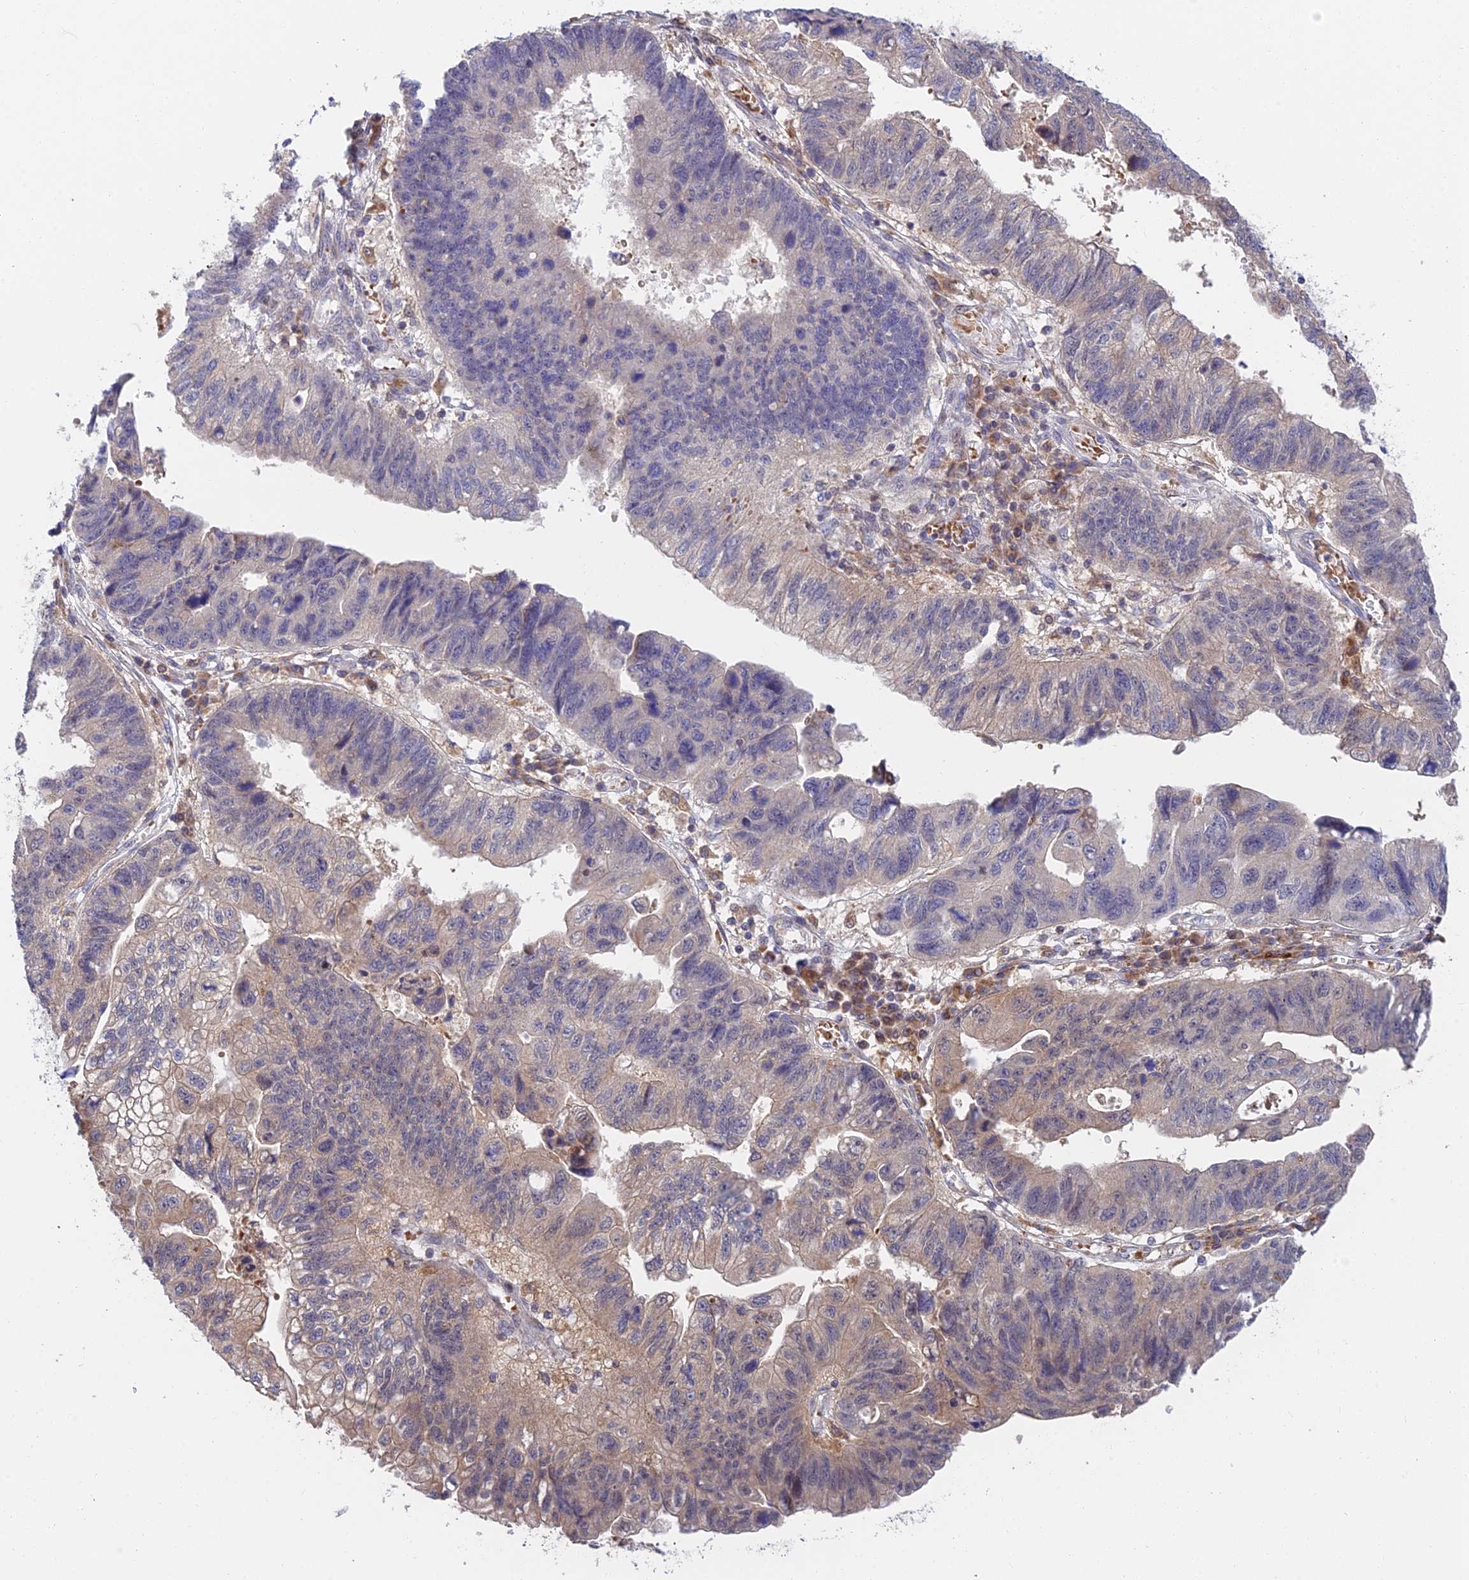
{"staining": {"intensity": "negative", "quantity": "none", "location": "none"}, "tissue": "stomach cancer", "cell_type": "Tumor cells", "image_type": "cancer", "snomed": [{"axis": "morphology", "description": "Adenocarcinoma, NOS"}, {"axis": "topography", "description": "Stomach"}], "caption": "Human stomach adenocarcinoma stained for a protein using immunohistochemistry (IHC) reveals no expression in tumor cells.", "gene": "FUOM", "patient": {"sex": "male", "age": 59}}